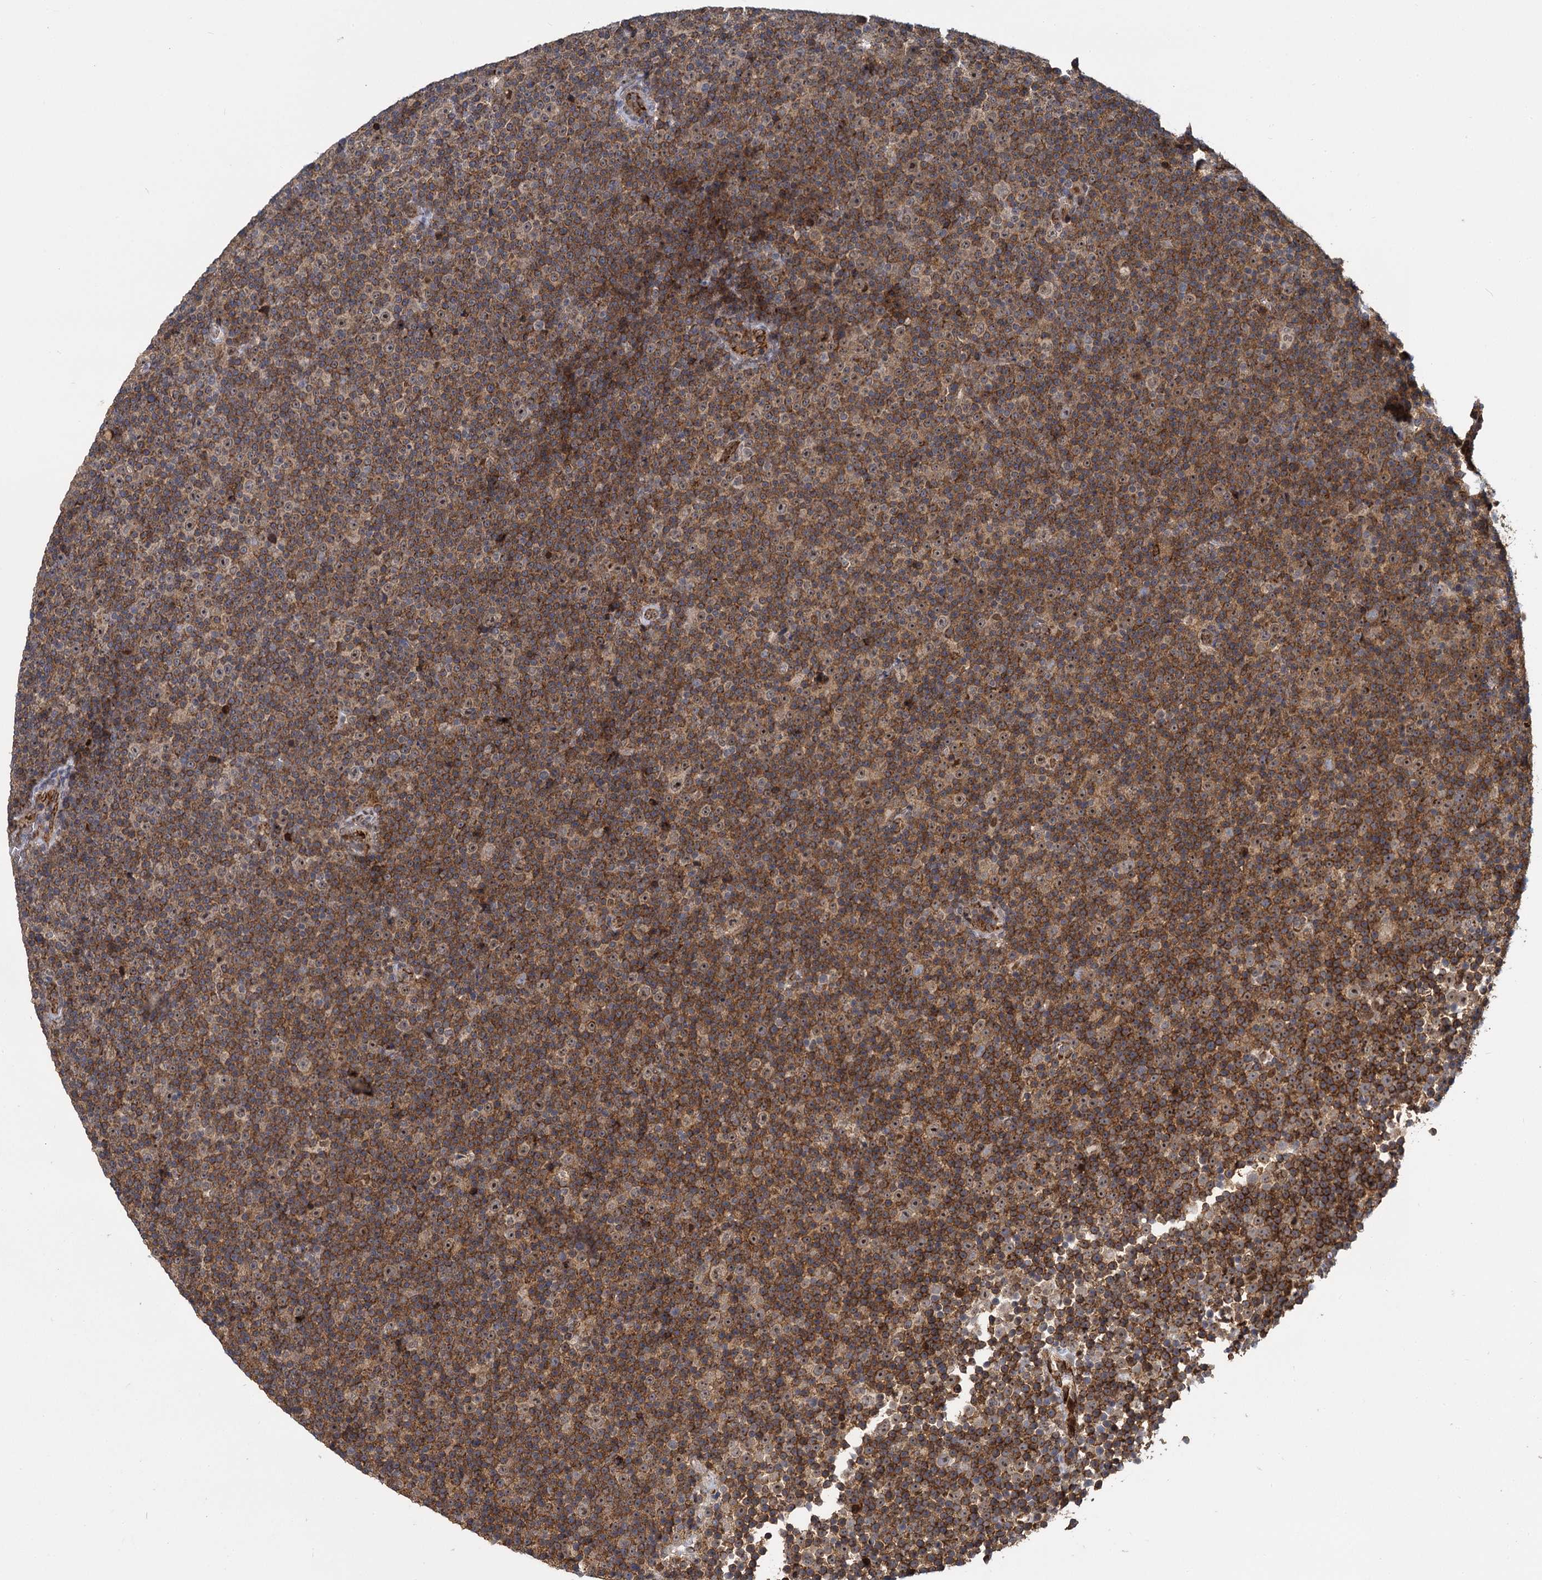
{"staining": {"intensity": "moderate", "quantity": ">75%", "location": "cytoplasmic/membranous"}, "tissue": "lymphoma", "cell_type": "Tumor cells", "image_type": "cancer", "snomed": [{"axis": "morphology", "description": "Malignant lymphoma, non-Hodgkin's type, Low grade"}, {"axis": "topography", "description": "Lymph node"}], "caption": "Protein staining demonstrates moderate cytoplasmic/membranous staining in about >75% of tumor cells in lymphoma. (DAB IHC, brown staining for protein, blue staining for nuclei).", "gene": "GAL3ST4", "patient": {"sex": "female", "age": 67}}